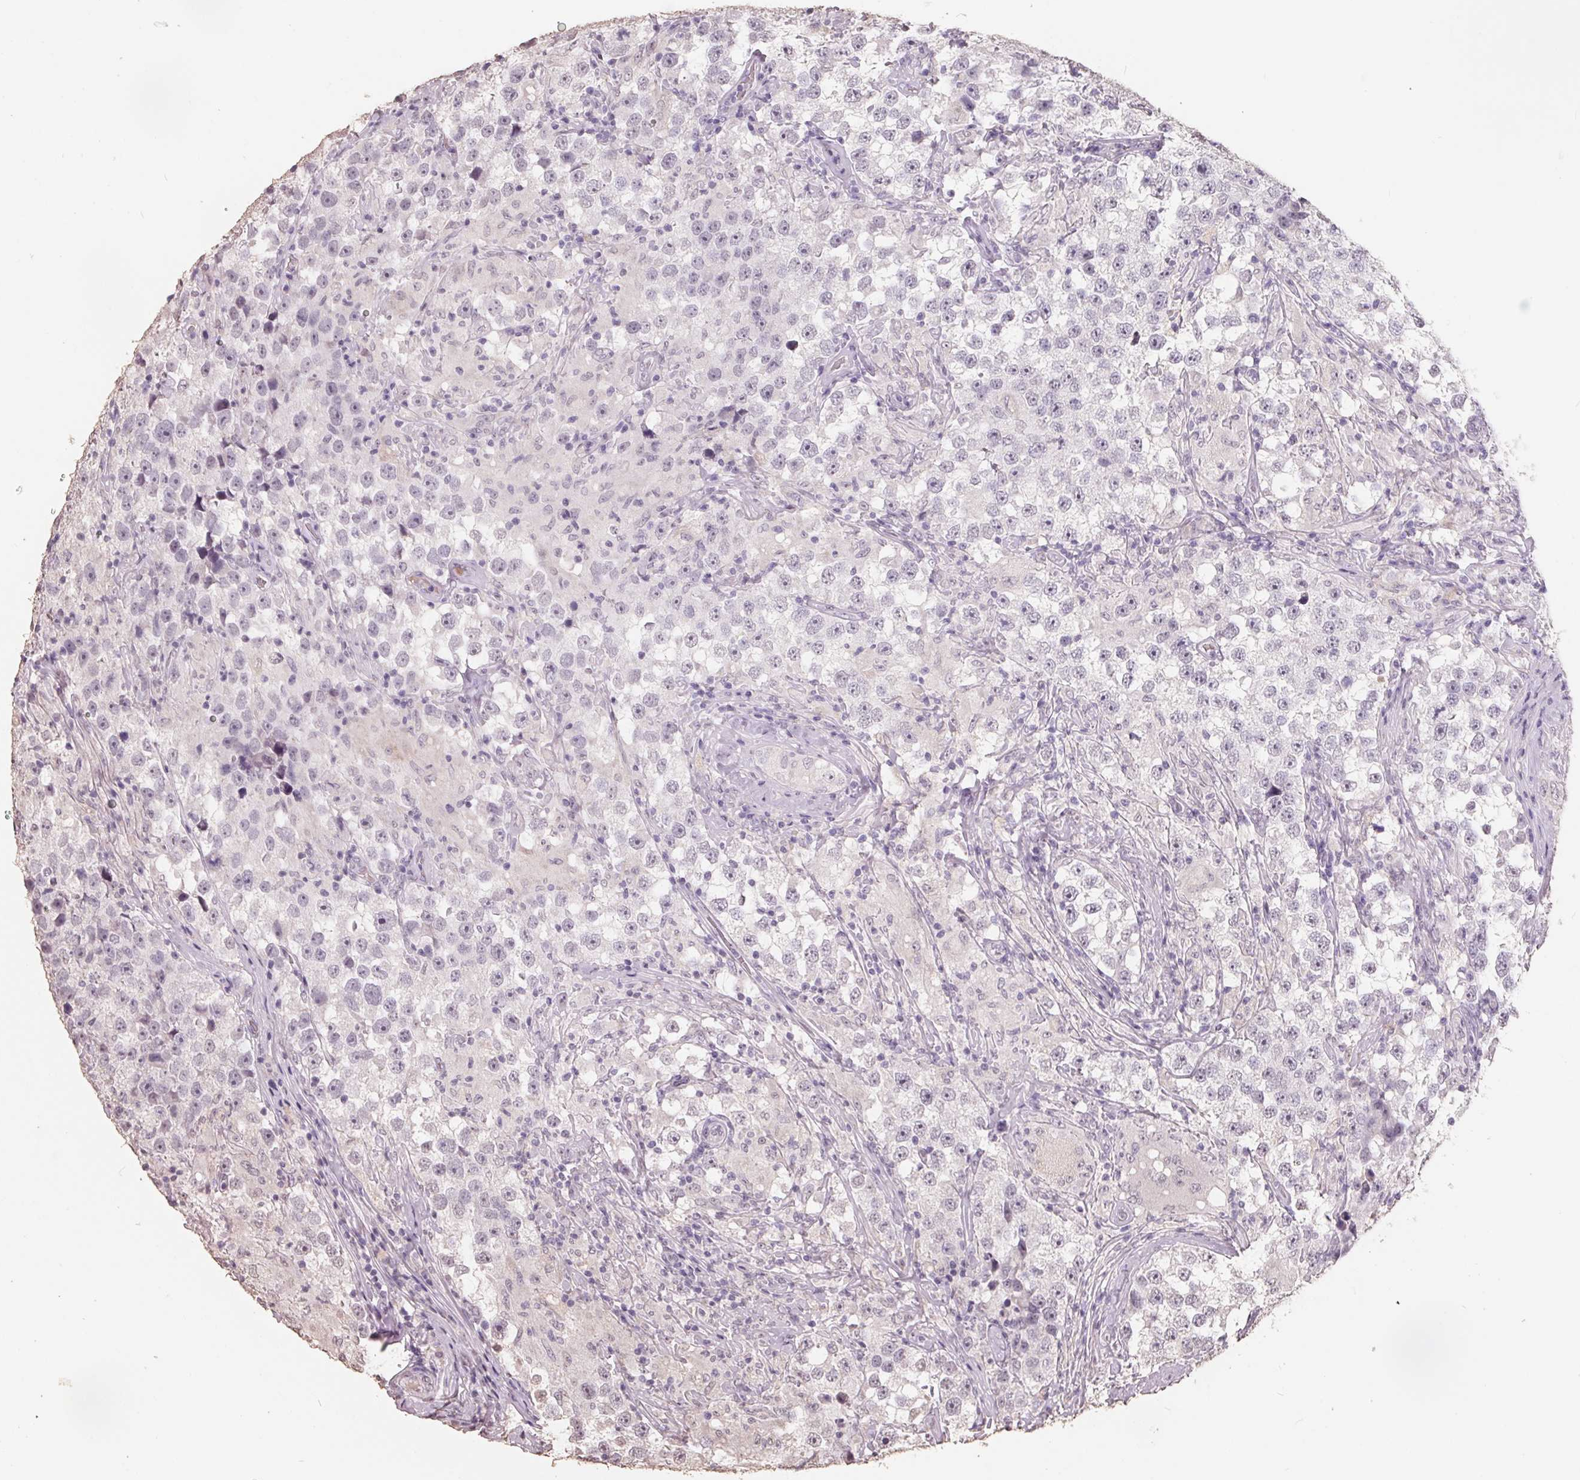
{"staining": {"intensity": "negative", "quantity": "none", "location": "none"}, "tissue": "testis cancer", "cell_type": "Tumor cells", "image_type": "cancer", "snomed": [{"axis": "morphology", "description": "Seminoma, NOS"}, {"axis": "topography", "description": "Testis"}], "caption": "IHC micrograph of neoplastic tissue: testis seminoma stained with DAB (3,3'-diaminobenzidine) reveals no significant protein positivity in tumor cells. The staining was performed using DAB (3,3'-diaminobenzidine) to visualize the protein expression in brown, while the nuclei were stained in blue with hematoxylin (Magnification: 20x).", "gene": "FTCD", "patient": {"sex": "male", "age": 46}}